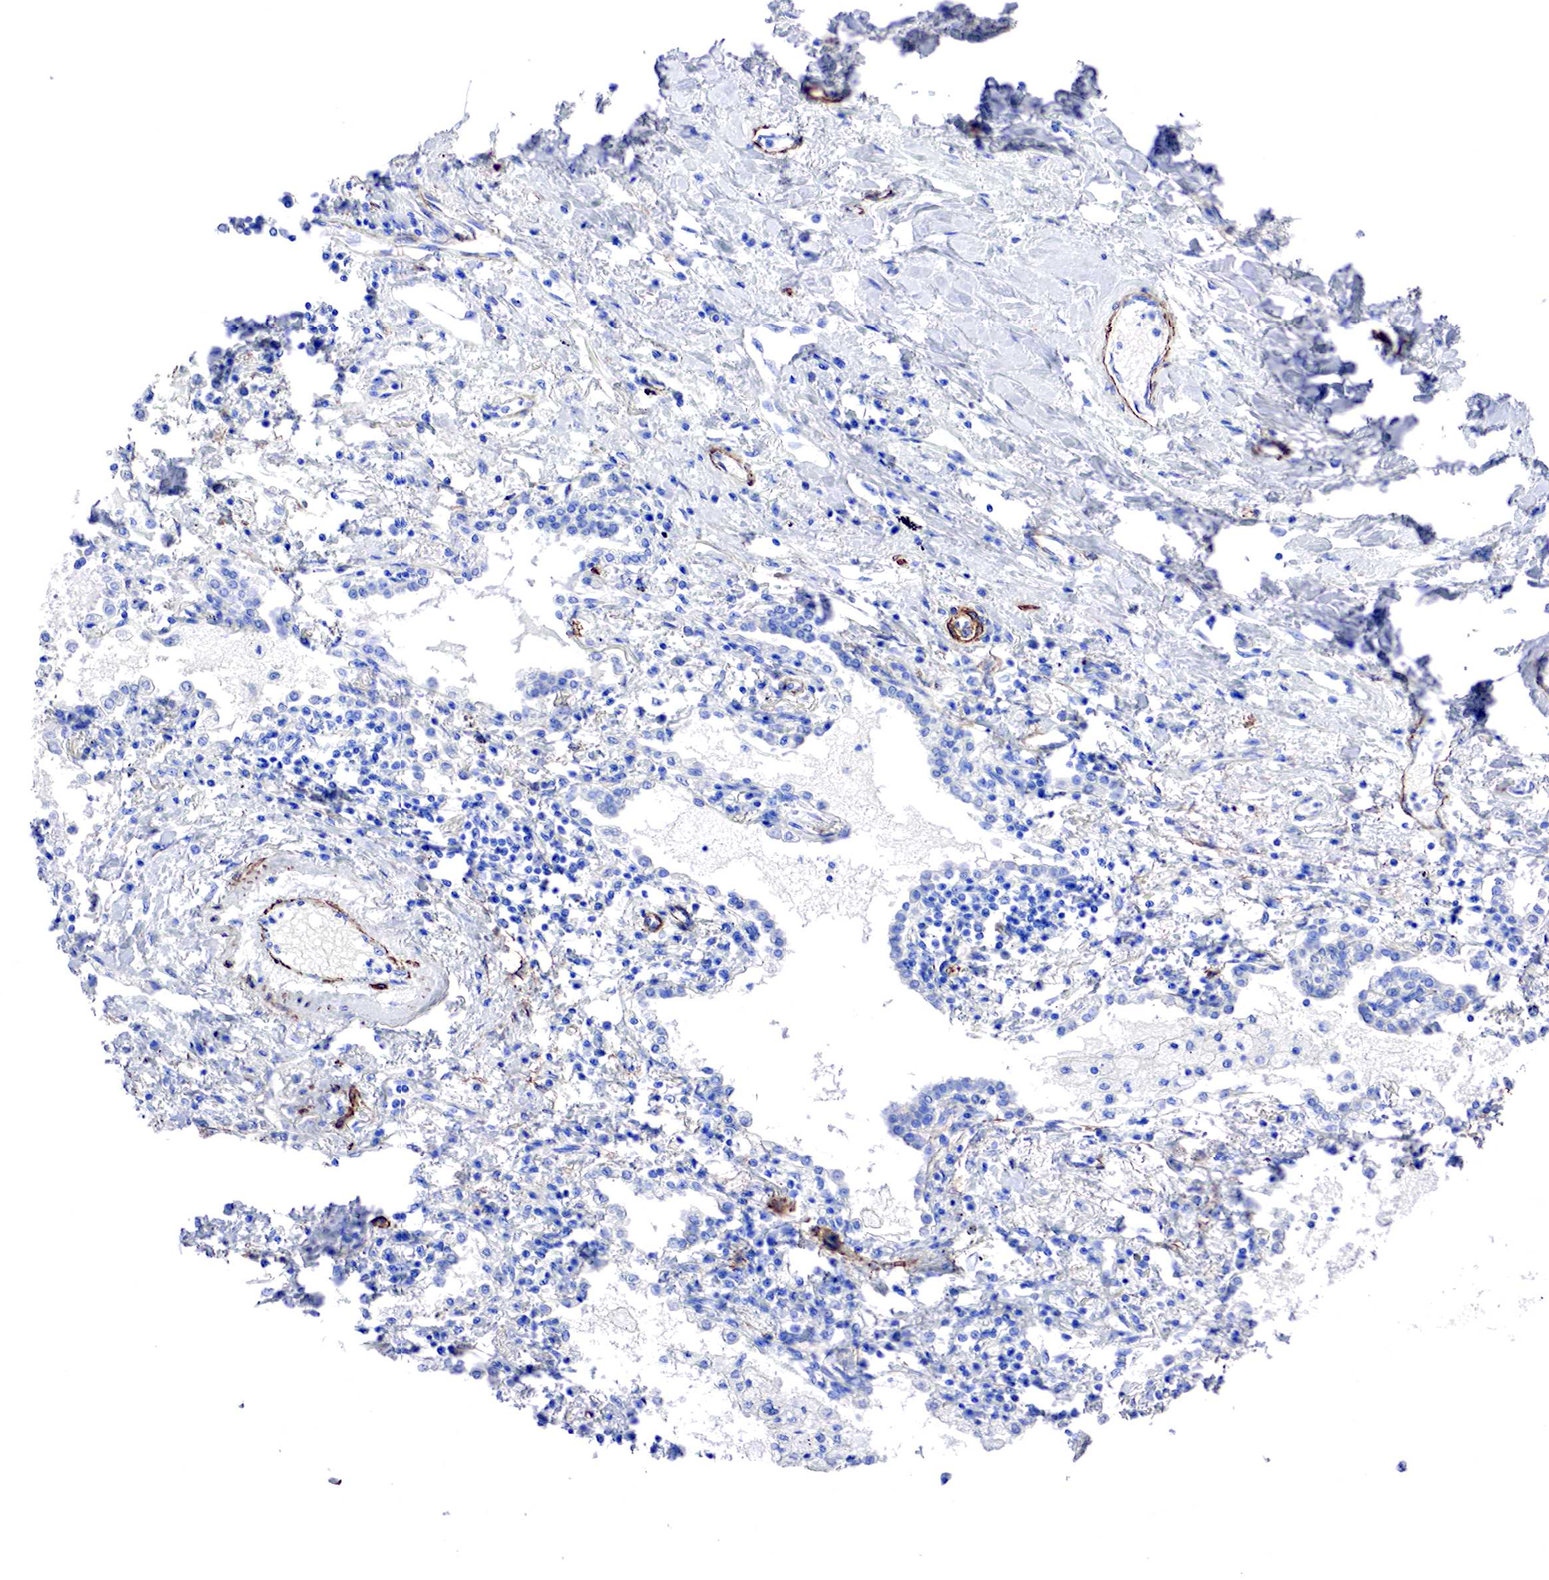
{"staining": {"intensity": "negative", "quantity": "none", "location": "none"}, "tissue": "lung cancer", "cell_type": "Tumor cells", "image_type": "cancer", "snomed": [{"axis": "morphology", "description": "Adenocarcinoma, NOS"}, {"axis": "topography", "description": "Lung"}], "caption": "The photomicrograph shows no significant positivity in tumor cells of lung adenocarcinoma.", "gene": "TPM1", "patient": {"sex": "male", "age": 60}}